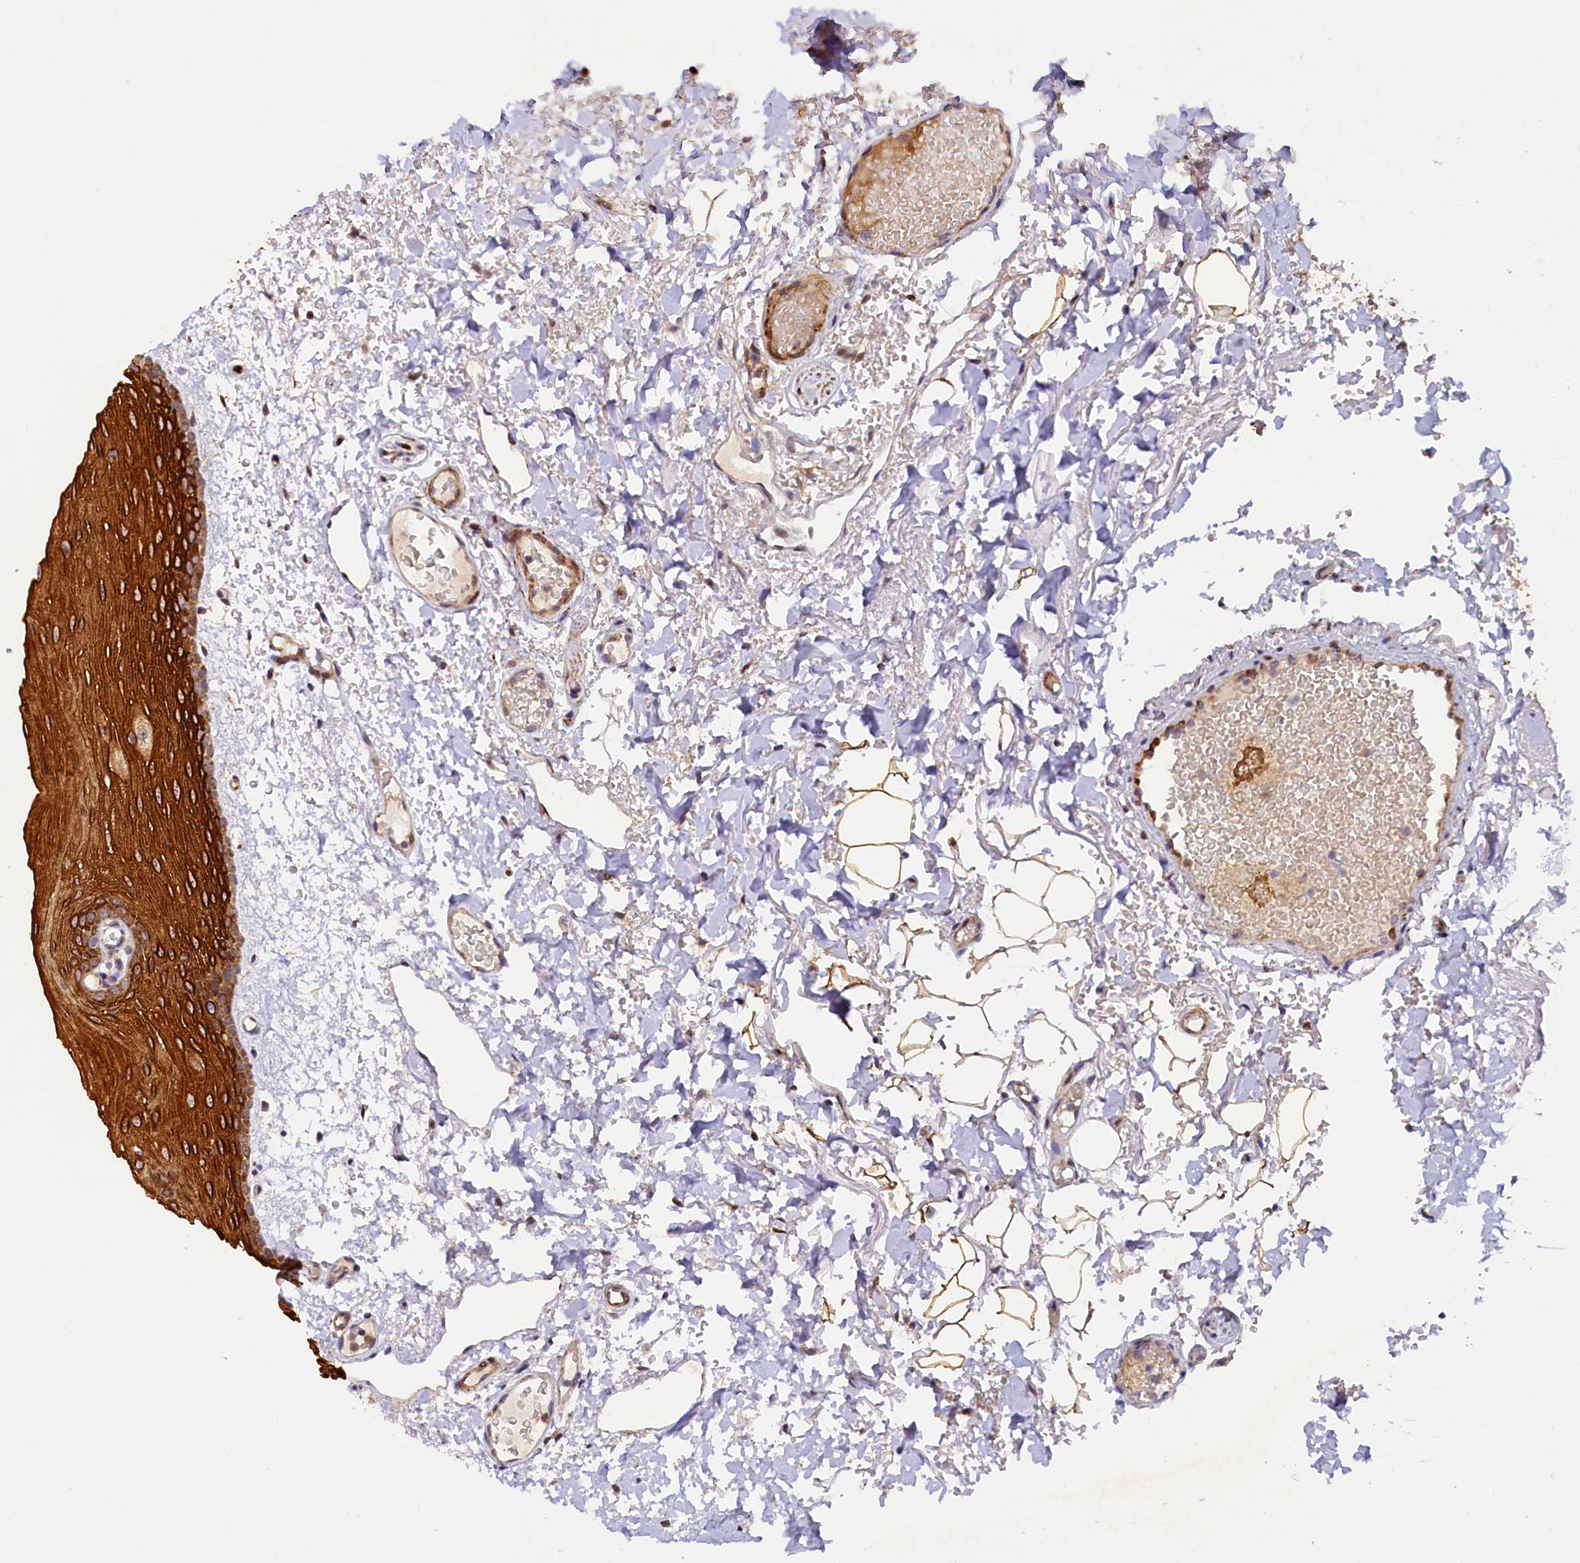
{"staining": {"intensity": "strong", "quantity": "25%-75%", "location": "cytoplasmic/membranous,nuclear"}, "tissue": "oral mucosa", "cell_type": "Squamous epithelial cells", "image_type": "normal", "snomed": [{"axis": "morphology", "description": "Normal tissue, NOS"}, {"axis": "topography", "description": "Oral tissue"}], "caption": "This image reveals immunohistochemistry staining of benign oral mucosa, with high strong cytoplasmic/membranous,nuclear expression in about 25%-75% of squamous epithelial cells.", "gene": "SHPRH", "patient": {"sex": "female", "age": 70}}